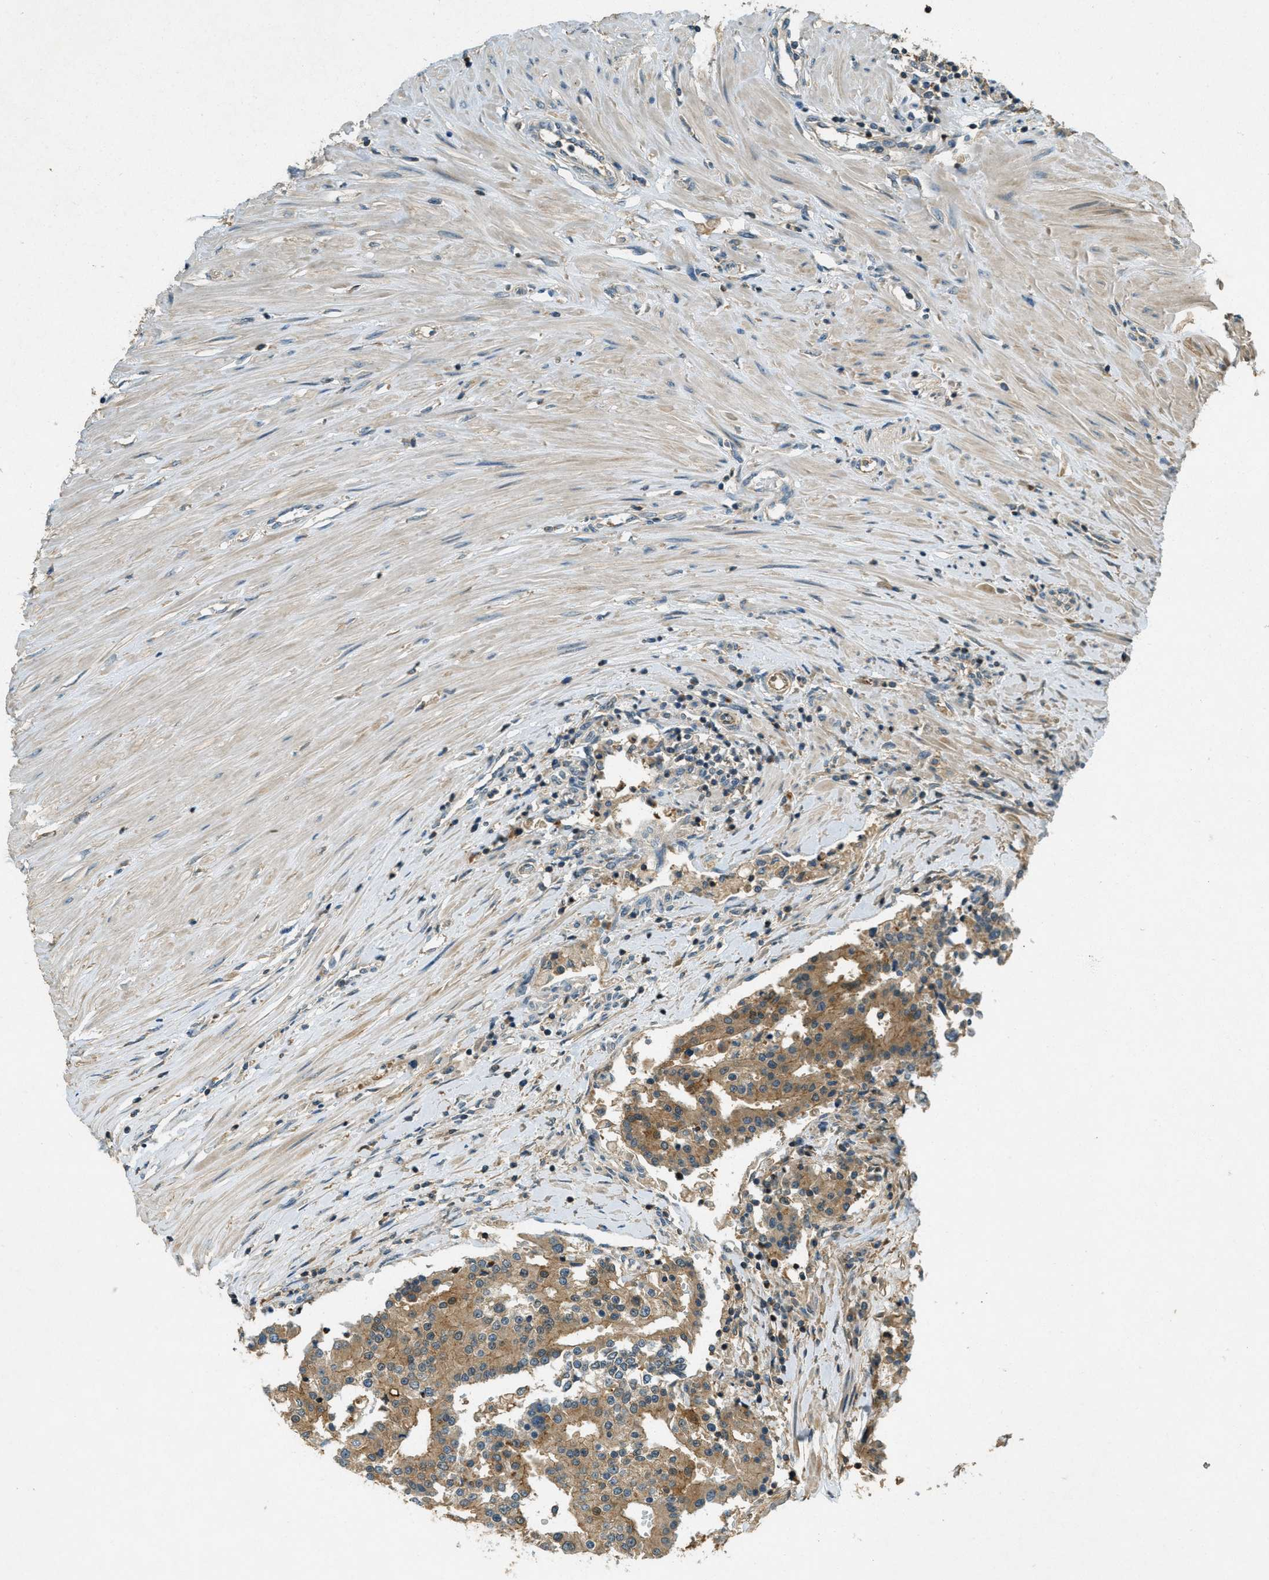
{"staining": {"intensity": "moderate", "quantity": ">75%", "location": "cytoplasmic/membranous"}, "tissue": "seminal vesicle", "cell_type": "Glandular cells", "image_type": "normal", "snomed": [{"axis": "morphology", "description": "Normal tissue, NOS"}, {"axis": "morphology", "description": "Adenocarcinoma, High grade"}, {"axis": "topography", "description": "Prostate"}, {"axis": "topography", "description": "Seminal veicle"}], "caption": "Immunohistochemical staining of normal seminal vesicle demonstrates >75% levels of moderate cytoplasmic/membranous protein expression in approximately >75% of glandular cells.", "gene": "NUDT4B", "patient": {"sex": "male", "age": 55}}